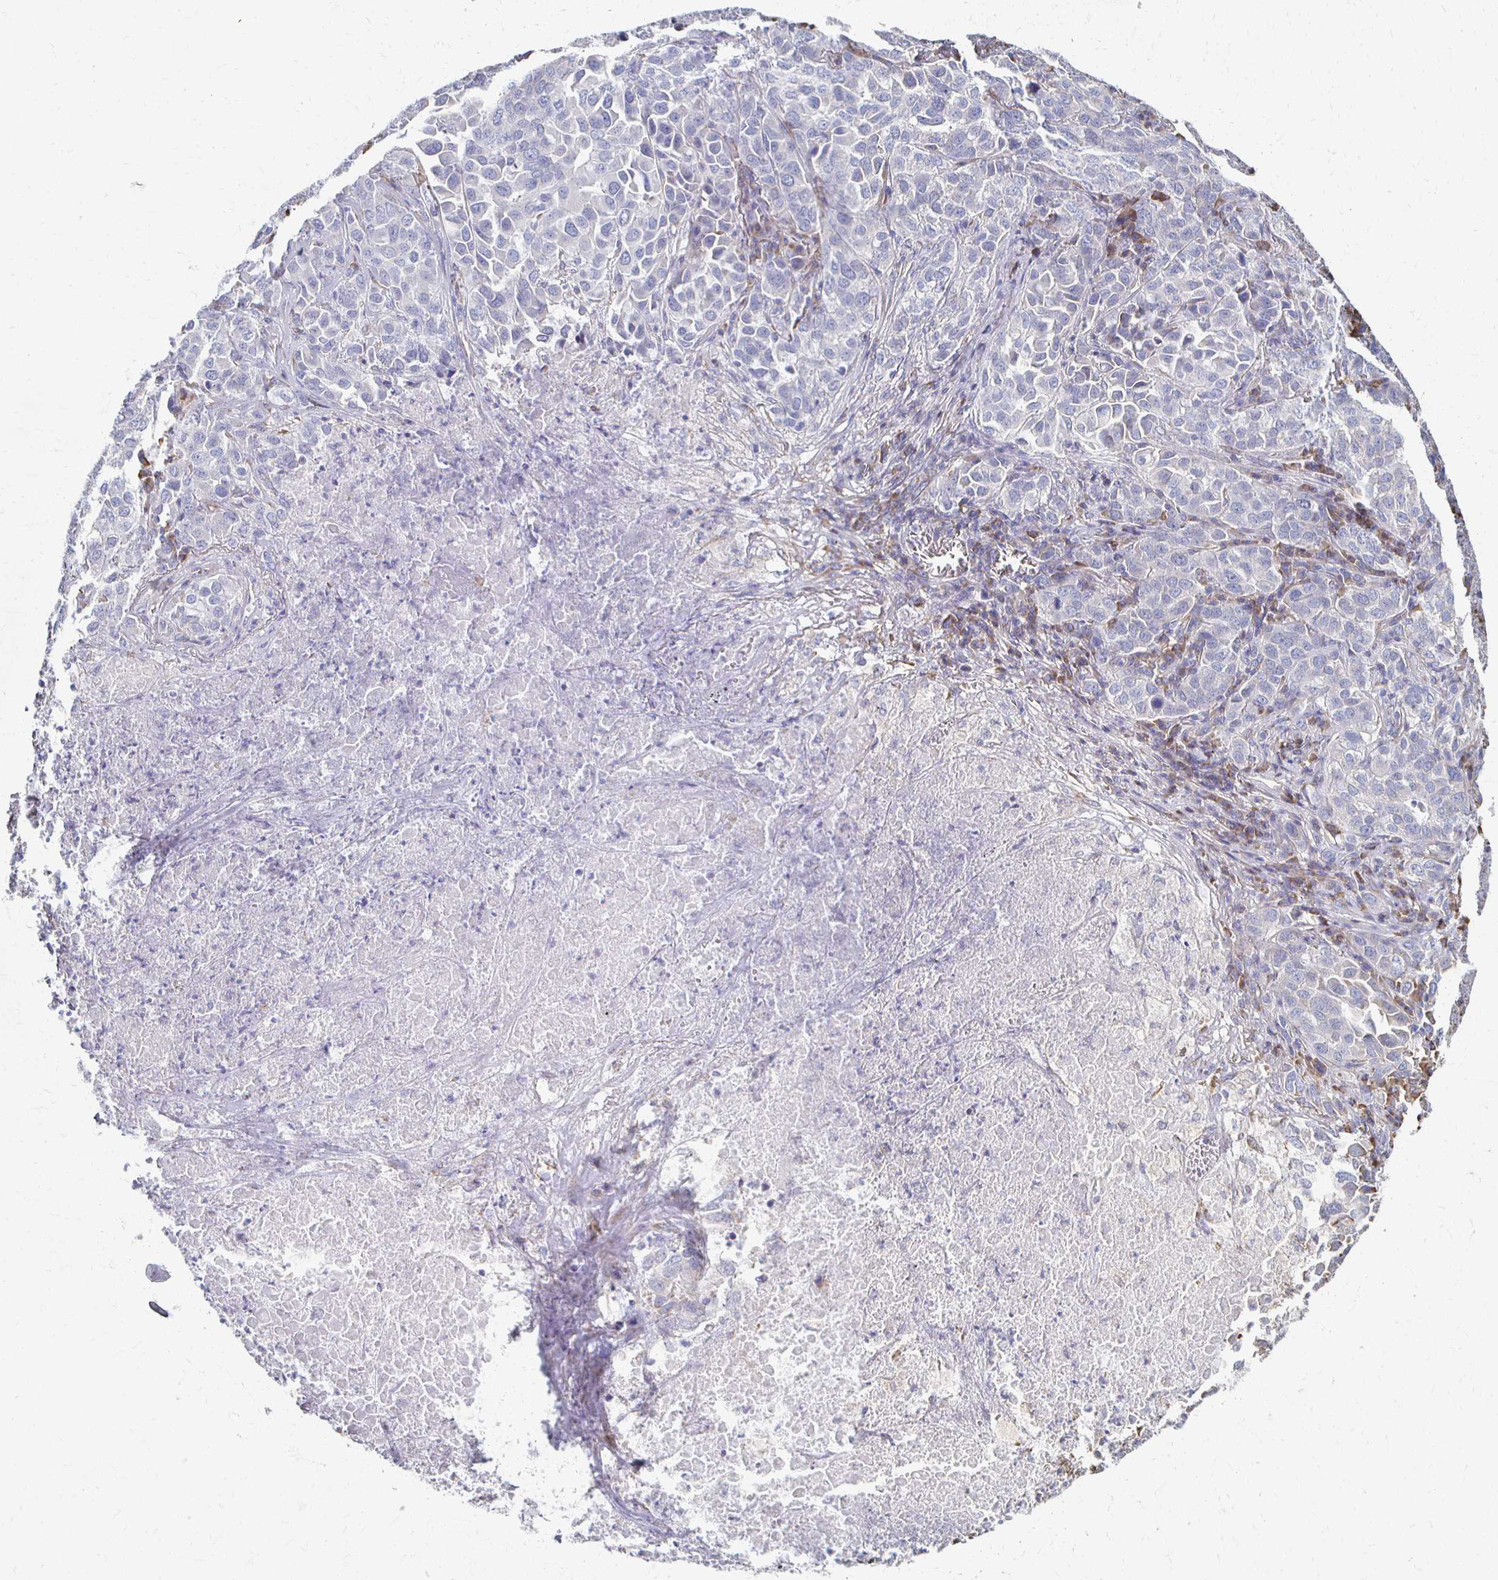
{"staining": {"intensity": "negative", "quantity": "none", "location": "none"}, "tissue": "lung cancer", "cell_type": "Tumor cells", "image_type": "cancer", "snomed": [{"axis": "morphology", "description": "Adenocarcinoma, NOS"}, {"axis": "morphology", "description": "Adenocarcinoma, metastatic, NOS"}, {"axis": "topography", "description": "Lymph node"}, {"axis": "topography", "description": "Lung"}], "caption": "Lung cancer was stained to show a protein in brown. There is no significant expression in tumor cells.", "gene": "ATP1A3", "patient": {"sex": "female", "age": 65}}